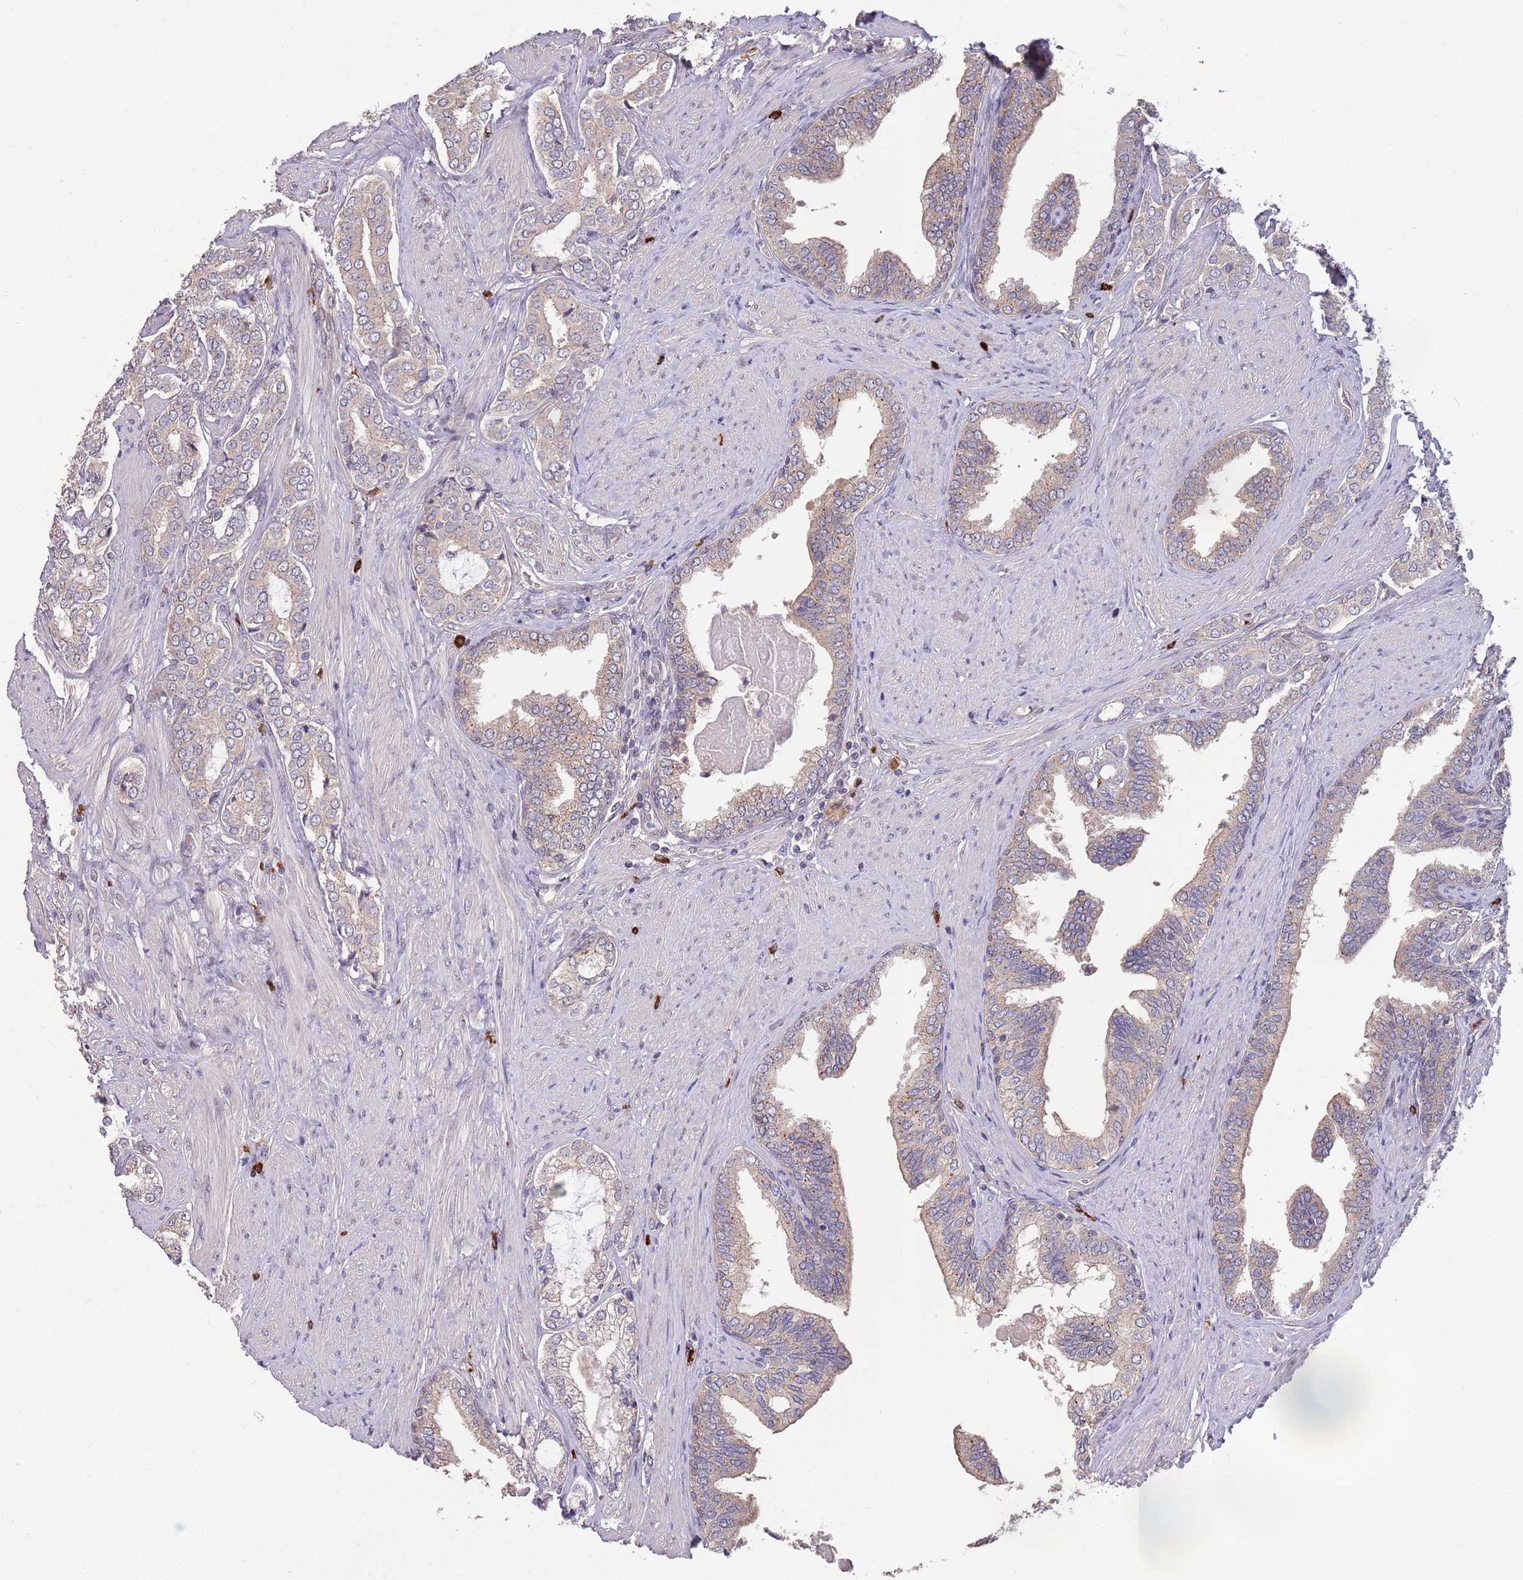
{"staining": {"intensity": "weak", "quantity": ">75%", "location": "cytoplasmic/membranous"}, "tissue": "prostate cancer", "cell_type": "Tumor cells", "image_type": "cancer", "snomed": [{"axis": "morphology", "description": "Adenocarcinoma, High grade"}, {"axis": "topography", "description": "Prostate"}], "caption": "A histopathology image of prostate high-grade adenocarcinoma stained for a protein demonstrates weak cytoplasmic/membranous brown staining in tumor cells.", "gene": "MARVELD2", "patient": {"sex": "male", "age": 71}}